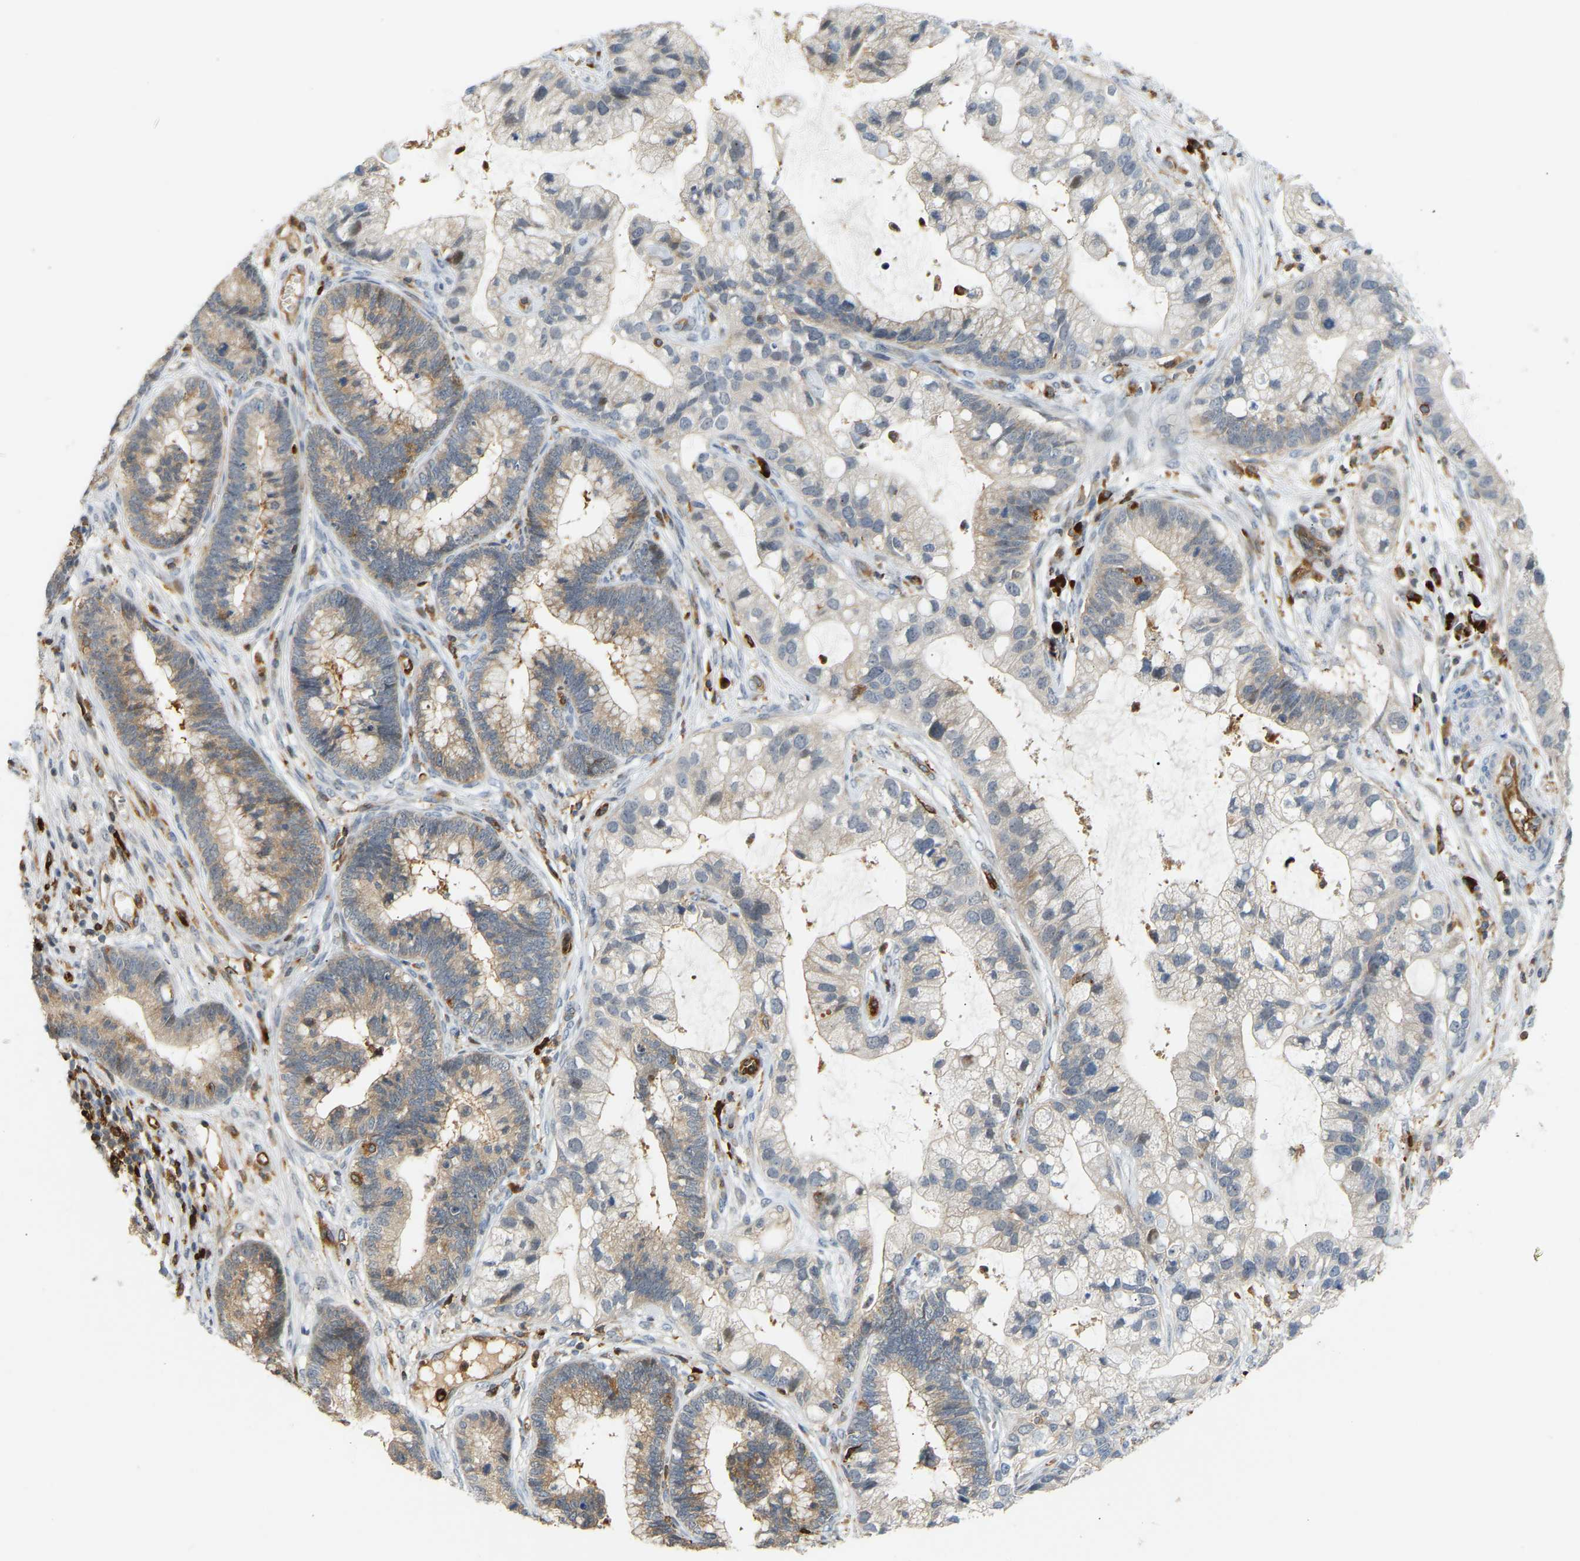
{"staining": {"intensity": "weak", "quantity": "25%-75%", "location": "cytoplasmic/membranous"}, "tissue": "cervical cancer", "cell_type": "Tumor cells", "image_type": "cancer", "snomed": [{"axis": "morphology", "description": "Adenocarcinoma, NOS"}, {"axis": "topography", "description": "Cervix"}], "caption": "This image demonstrates immunohistochemistry (IHC) staining of adenocarcinoma (cervical), with low weak cytoplasmic/membranous positivity in approximately 25%-75% of tumor cells.", "gene": "PLCG2", "patient": {"sex": "female", "age": 44}}